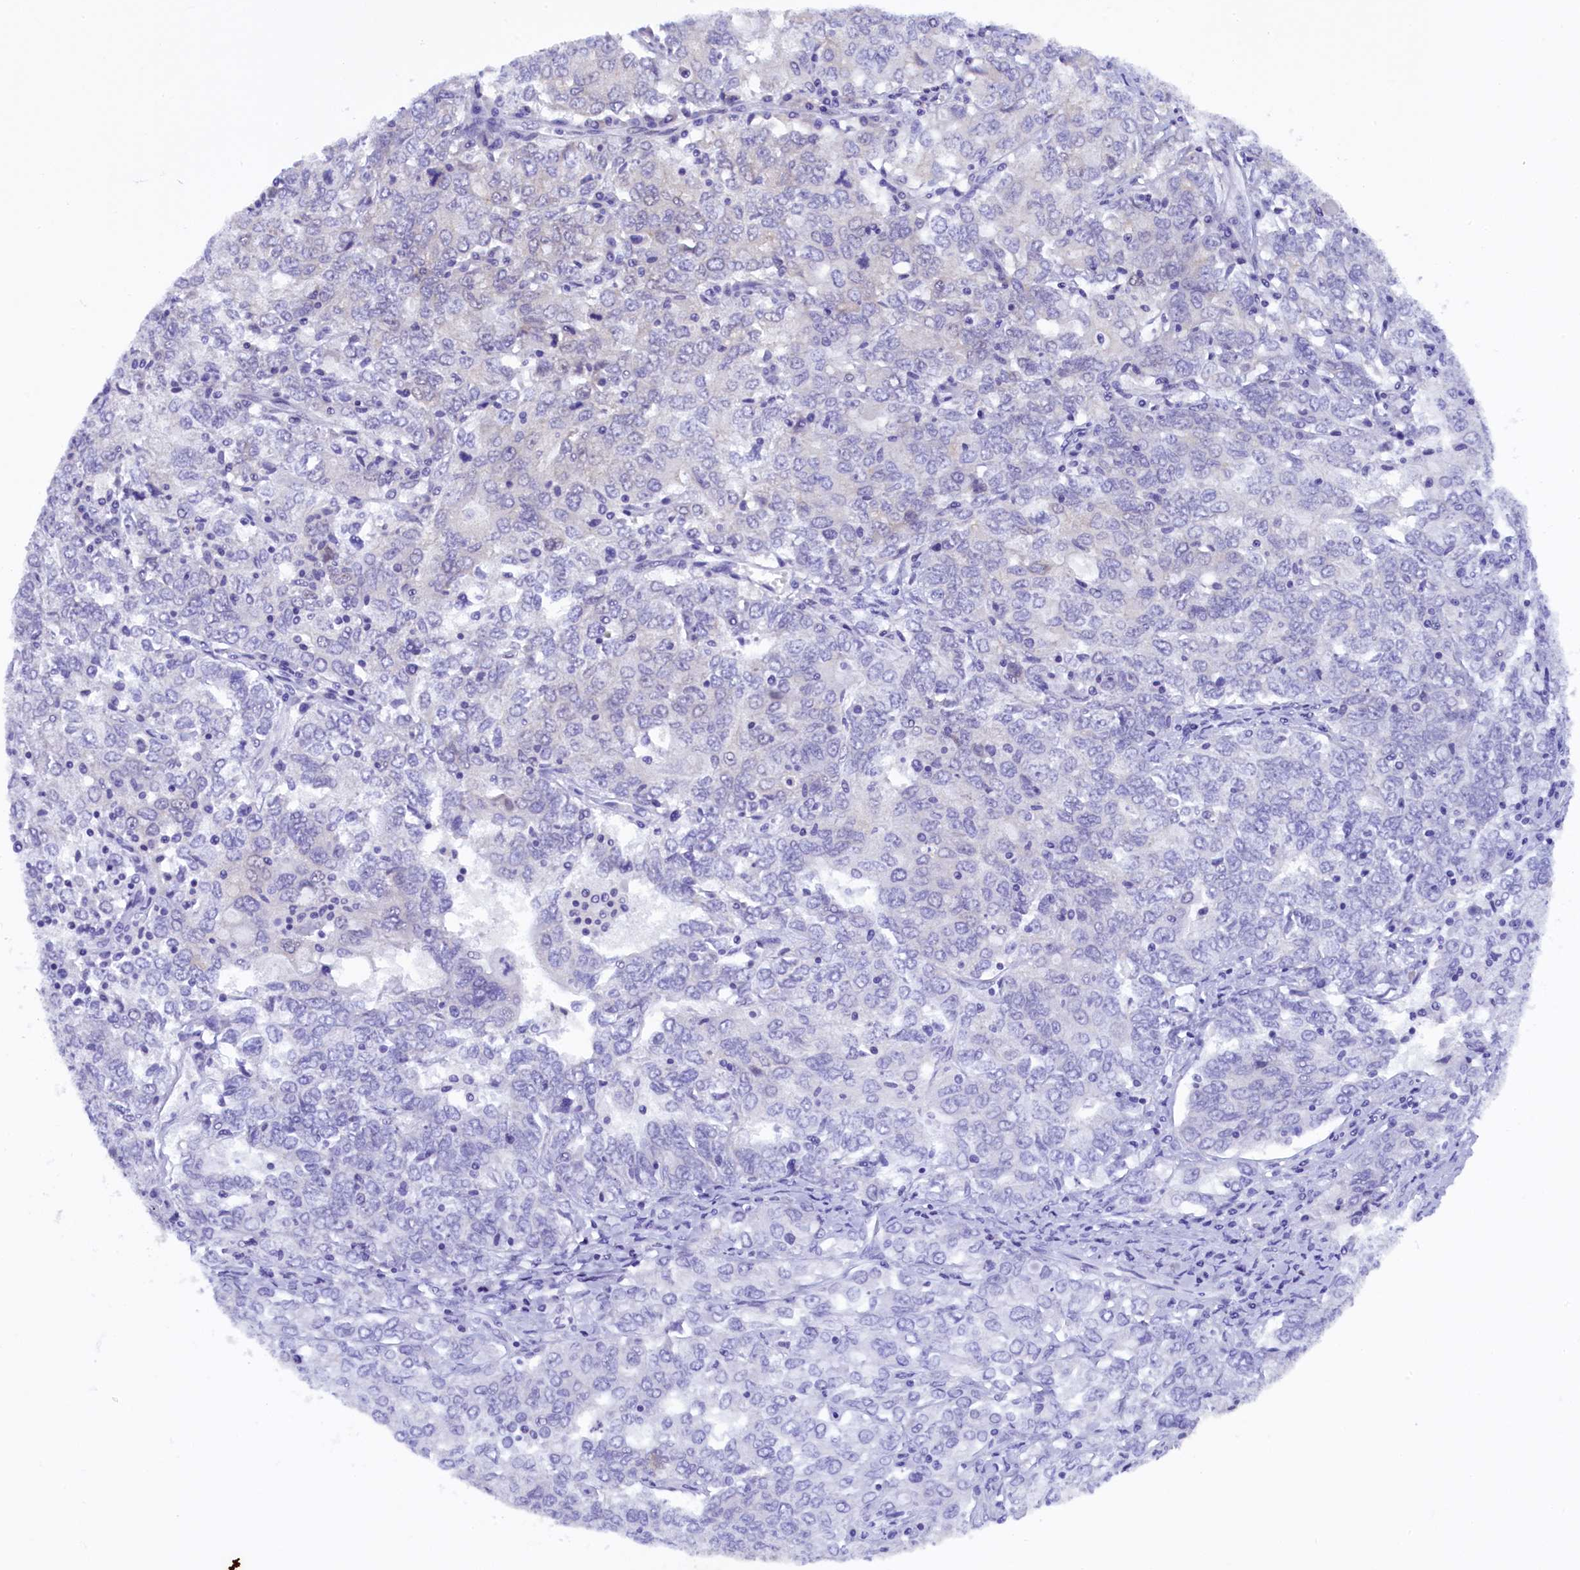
{"staining": {"intensity": "negative", "quantity": "none", "location": "none"}, "tissue": "ovarian cancer", "cell_type": "Tumor cells", "image_type": "cancer", "snomed": [{"axis": "morphology", "description": "Carcinoma, endometroid"}, {"axis": "topography", "description": "Ovary"}], "caption": "This is an immunohistochemistry (IHC) photomicrograph of human ovarian cancer. There is no staining in tumor cells.", "gene": "ENKD1", "patient": {"sex": "female", "age": 62}}